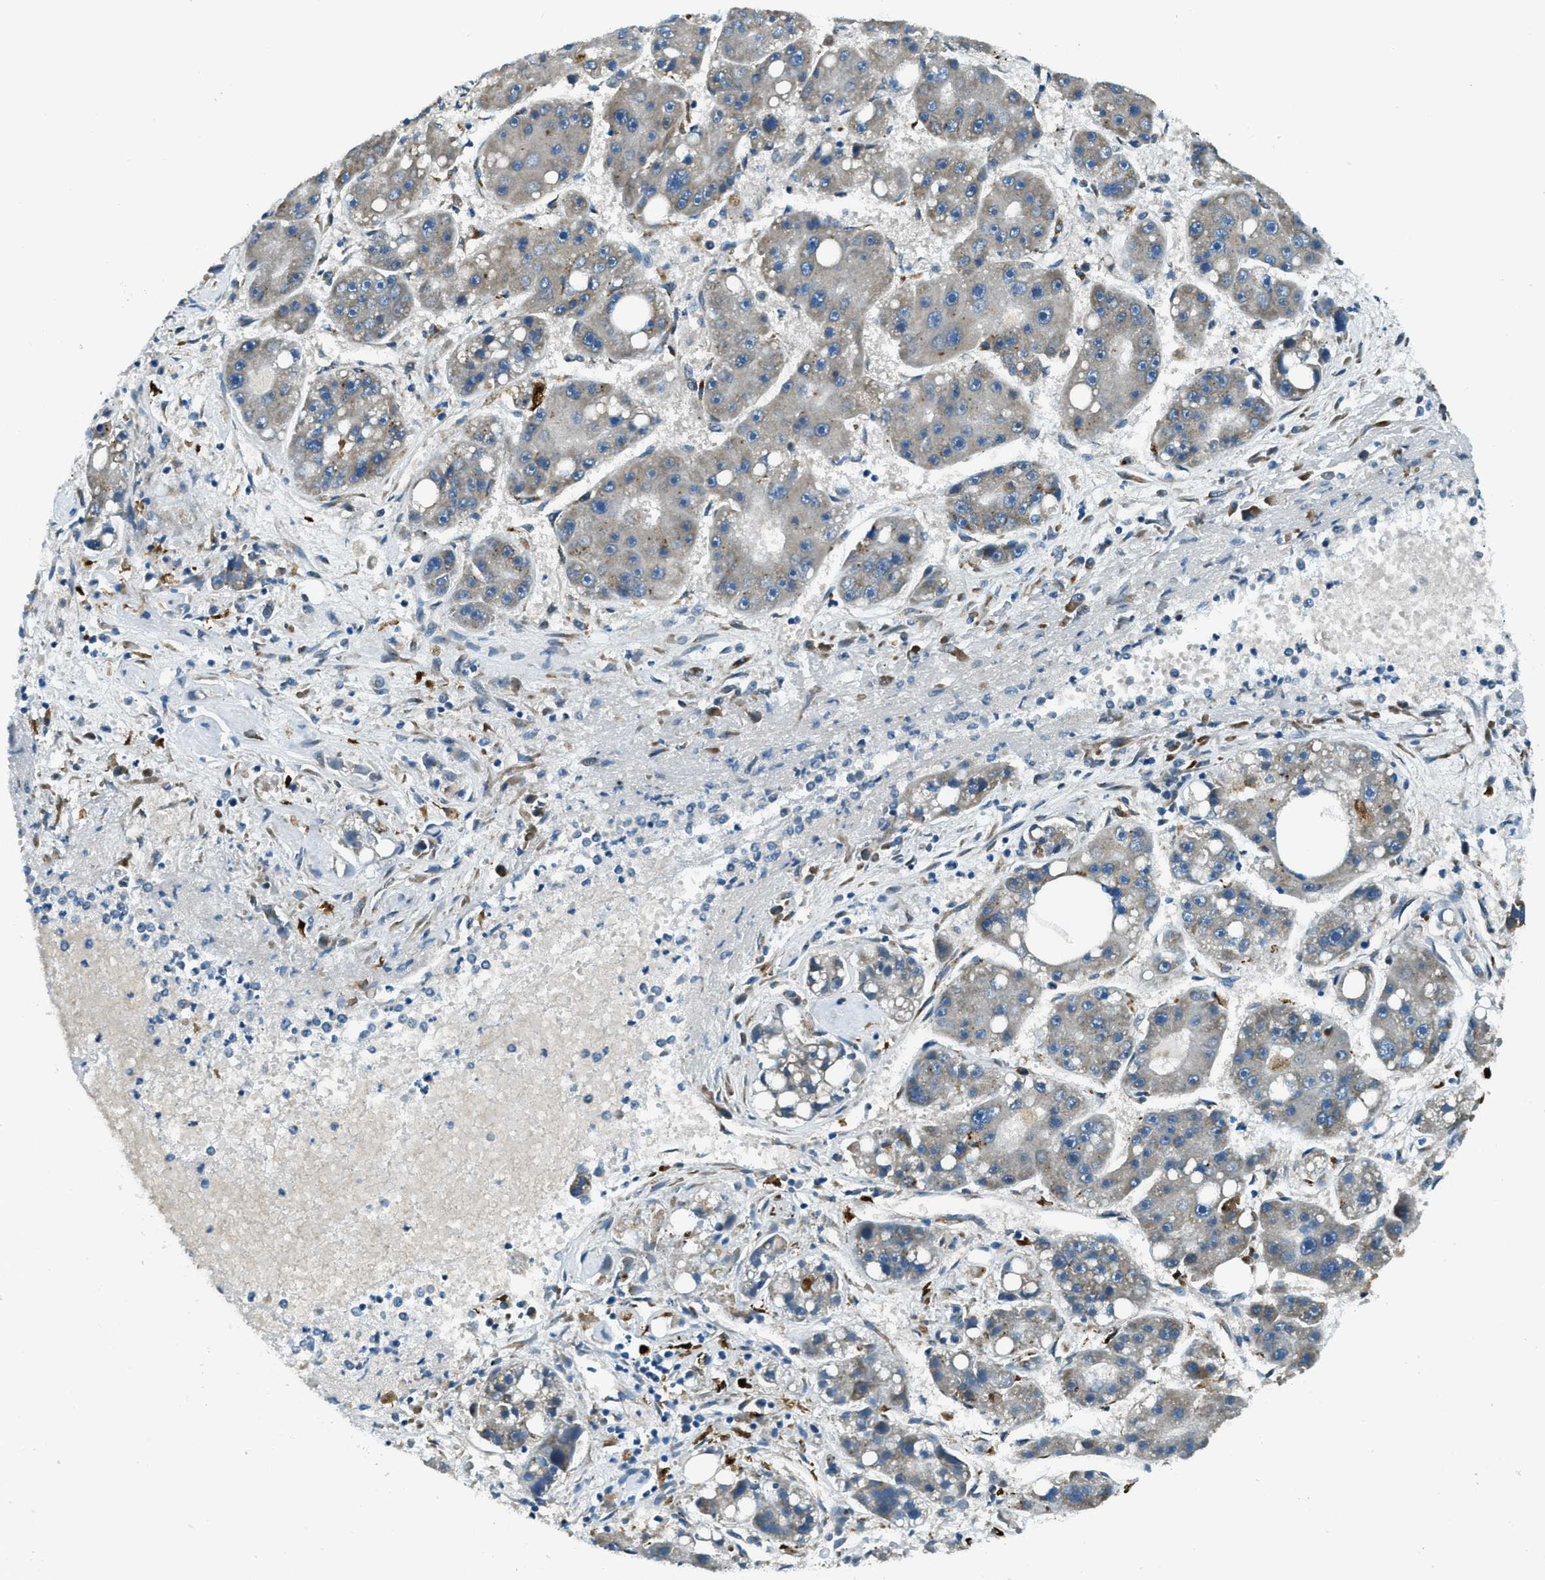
{"staining": {"intensity": "moderate", "quantity": "<25%", "location": "cytoplasmic/membranous"}, "tissue": "liver cancer", "cell_type": "Tumor cells", "image_type": "cancer", "snomed": [{"axis": "morphology", "description": "Carcinoma, Hepatocellular, NOS"}, {"axis": "topography", "description": "Liver"}], "caption": "A low amount of moderate cytoplasmic/membranous positivity is seen in about <25% of tumor cells in liver hepatocellular carcinoma tissue.", "gene": "GINM1", "patient": {"sex": "female", "age": 61}}